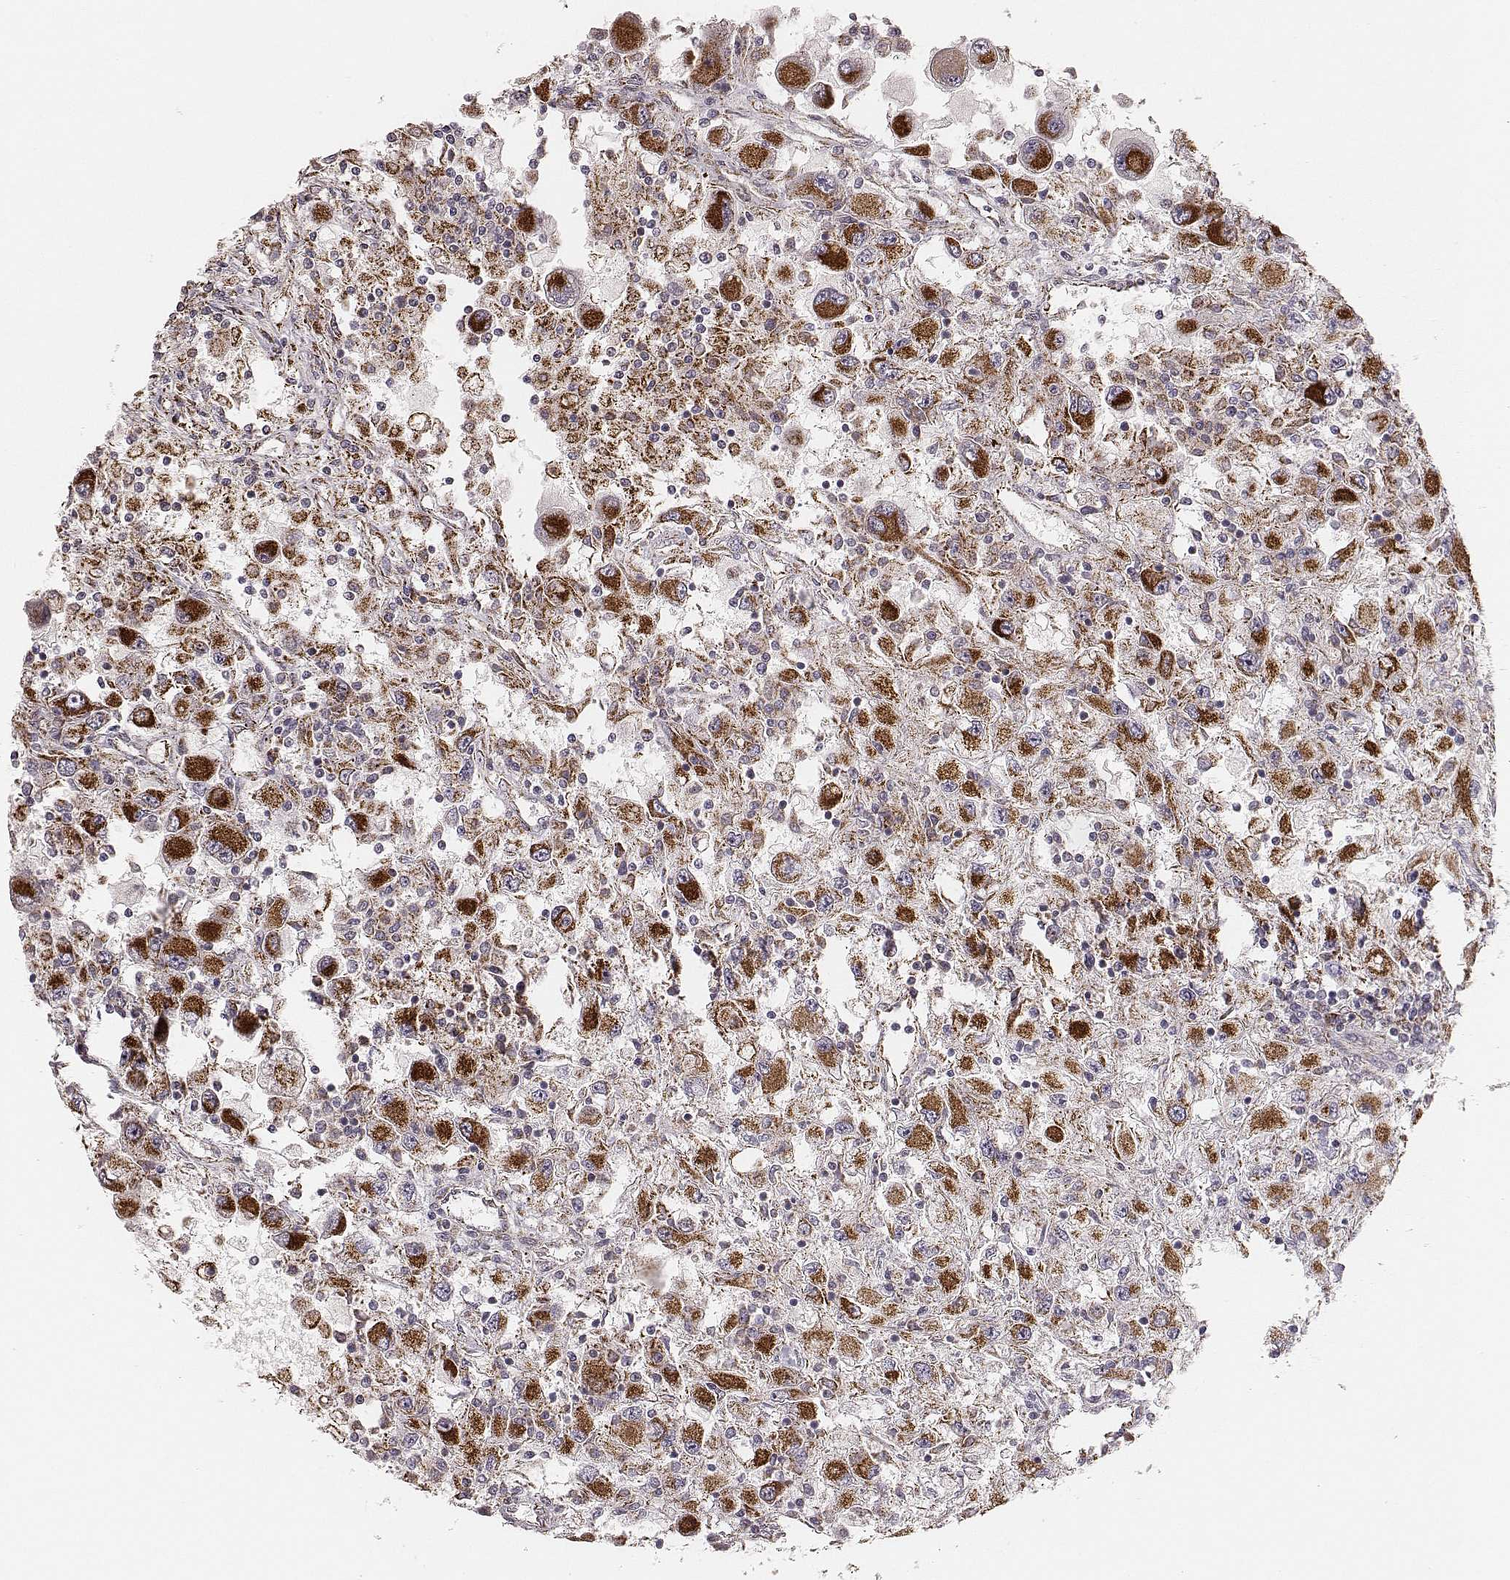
{"staining": {"intensity": "strong", "quantity": ">75%", "location": "cytoplasmic/membranous"}, "tissue": "renal cancer", "cell_type": "Tumor cells", "image_type": "cancer", "snomed": [{"axis": "morphology", "description": "Adenocarcinoma, NOS"}, {"axis": "topography", "description": "Kidney"}], "caption": "The histopathology image exhibits staining of adenocarcinoma (renal), revealing strong cytoplasmic/membranous protein expression (brown color) within tumor cells. Nuclei are stained in blue.", "gene": "TUFM", "patient": {"sex": "female", "age": 67}}